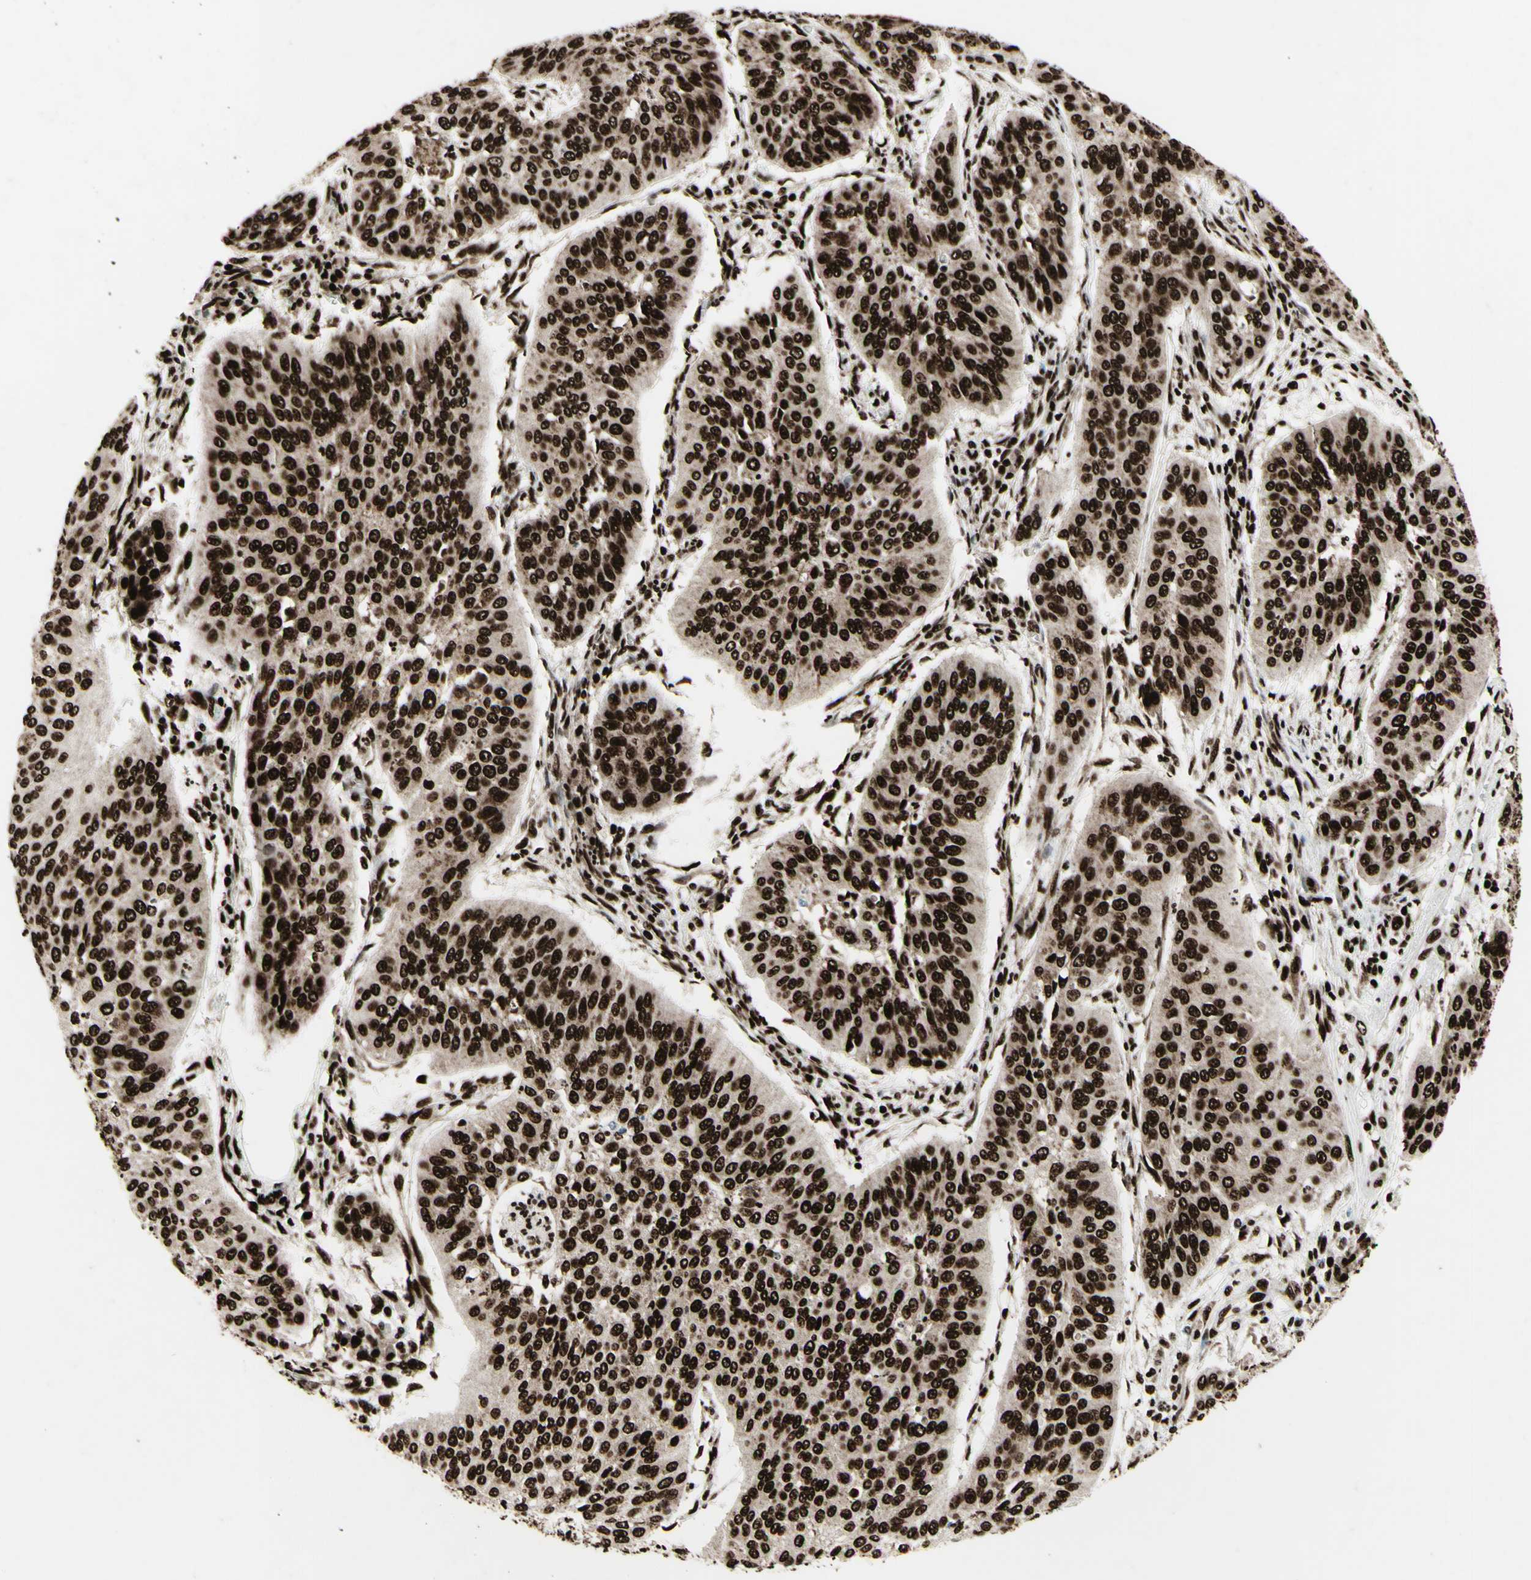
{"staining": {"intensity": "strong", "quantity": ">75%", "location": "nuclear"}, "tissue": "cervical cancer", "cell_type": "Tumor cells", "image_type": "cancer", "snomed": [{"axis": "morphology", "description": "Normal tissue, NOS"}, {"axis": "morphology", "description": "Squamous cell carcinoma, NOS"}, {"axis": "topography", "description": "Cervix"}], "caption": "The photomicrograph exhibits staining of squamous cell carcinoma (cervical), revealing strong nuclear protein positivity (brown color) within tumor cells.", "gene": "U2AF2", "patient": {"sex": "female", "age": 39}}